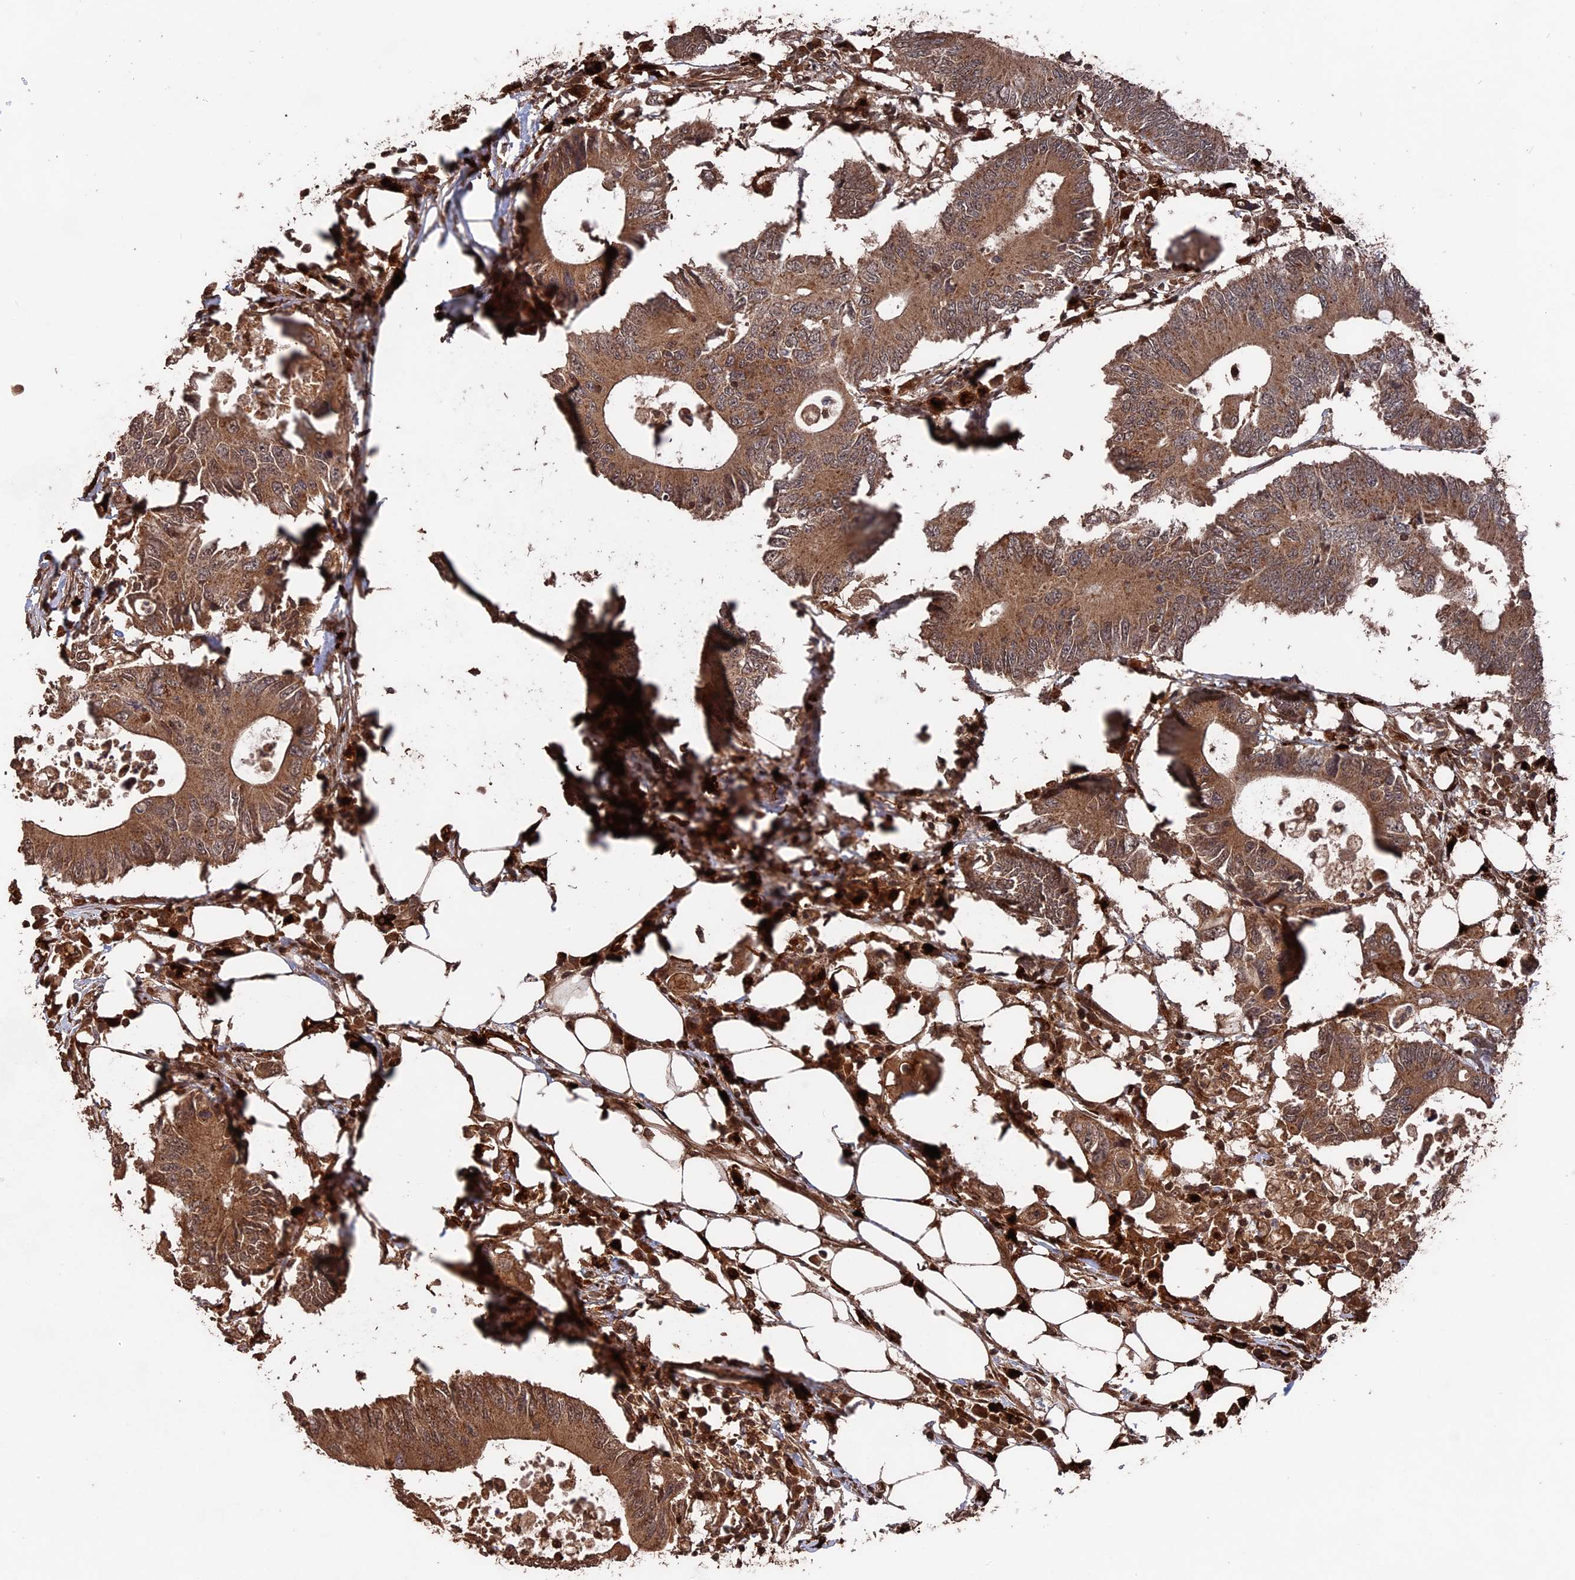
{"staining": {"intensity": "moderate", "quantity": ">75%", "location": "cytoplasmic/membranous"}, "tissue": "colorectal cancer", "cell_type": "Tumor cells", "image_type": "cancer", "snomed": [{"axis": "morphology", "description": "Adenocarcinoma, NOS"}, {"axis": "topography", "description": "Colon"}], "caption": "Immunohistochemical staining of colorectal cancer (adenocarcinoma) exhibits medium levels of moderate cytoplasmic/membranous expression in approximately >75% of tumor cells.", "gene": "TELO2", "patient": {"sex": "male", "age": 71}}